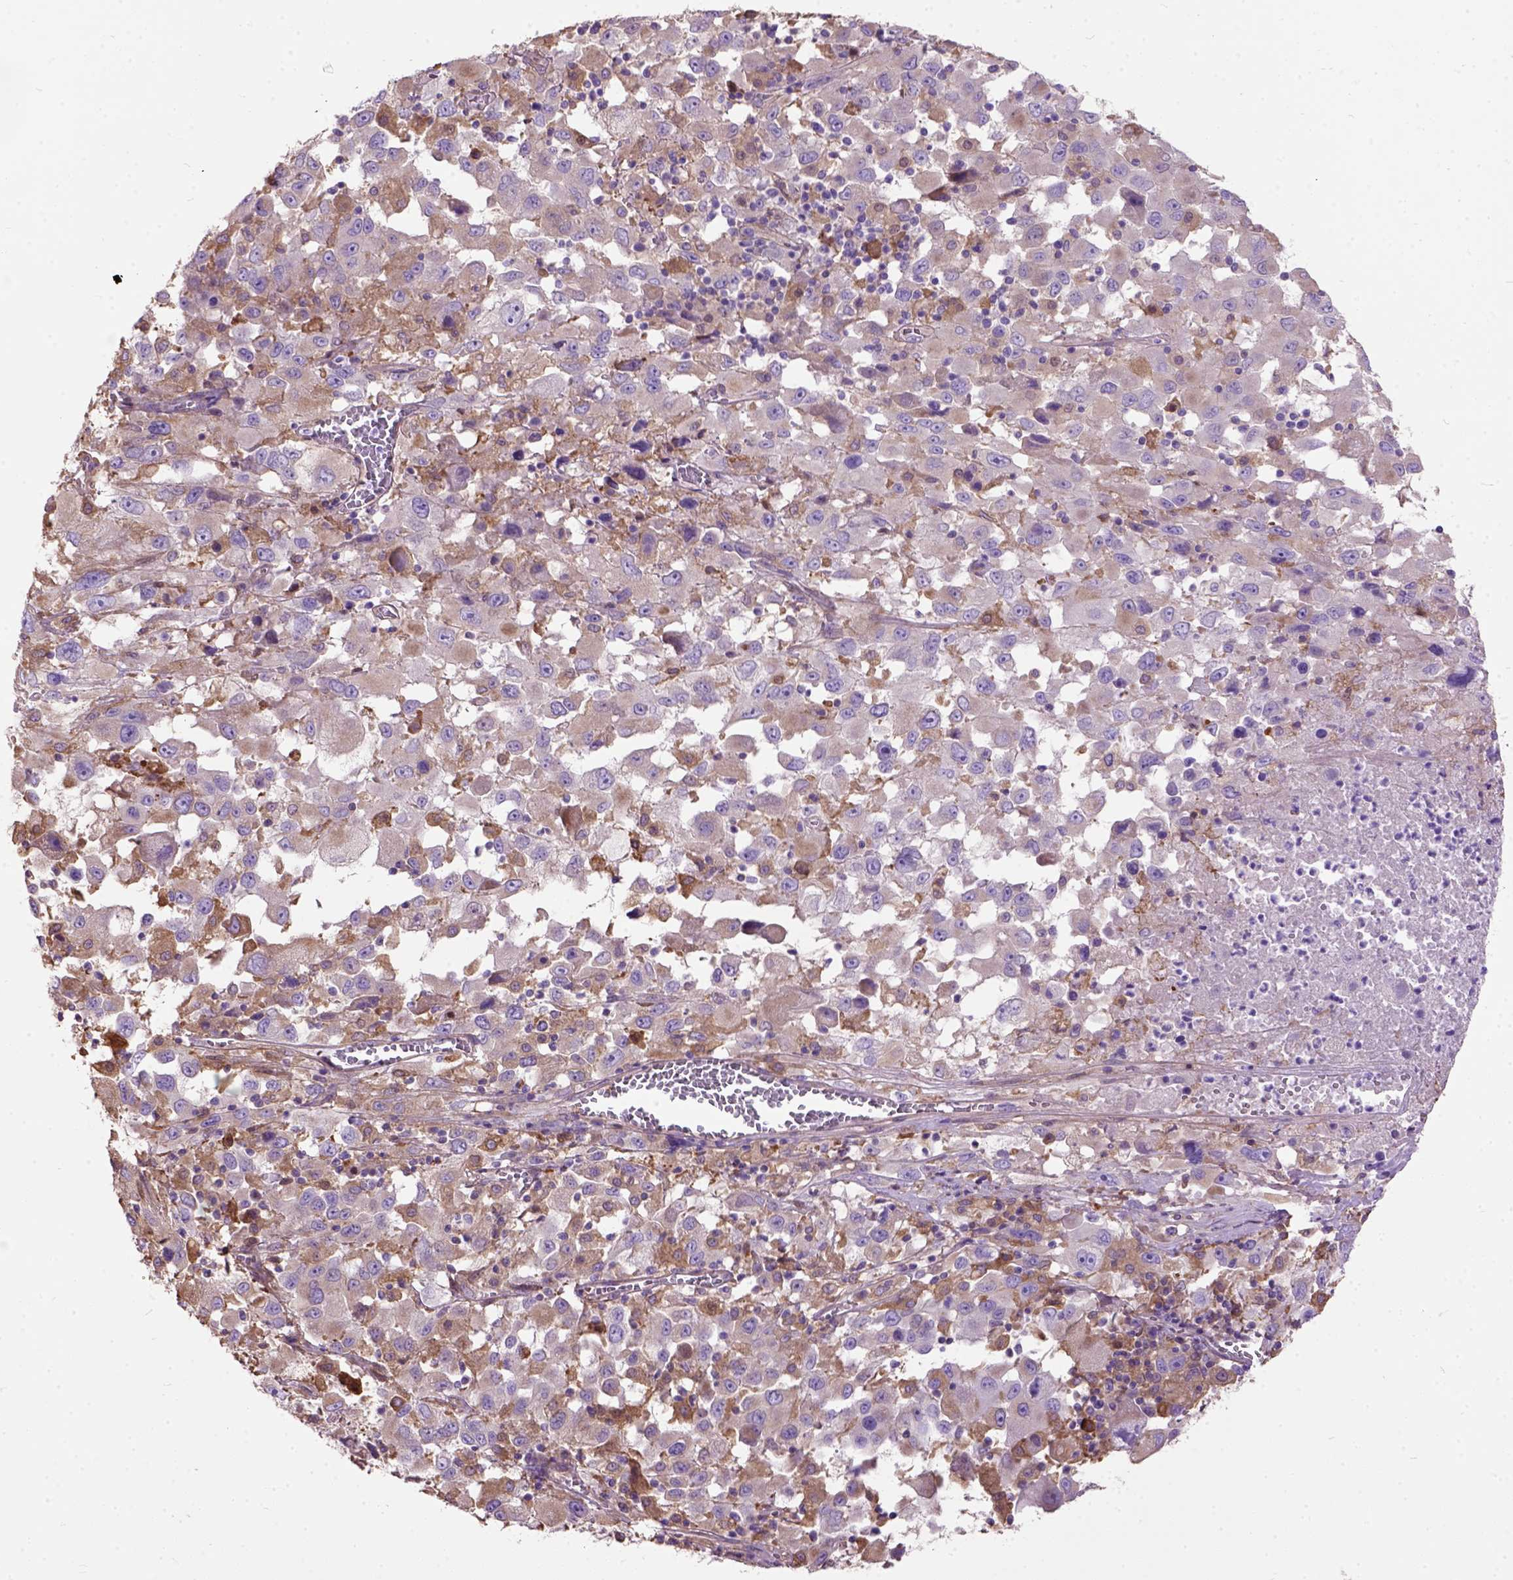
{"staining": {"intensity": "weak", "quantity": ">75%", "location": "cytoplasmic/membranous"}, "tissue": "melanoma", "cell_type": "Tumor cells", "image_type": "cancer", "snomed": [{"axis": "morphology", "description": "Malignant melanoma, Metastatic site"}, {"axis": "topography", "description": "Soft tissue"}], "caption": "About >75% of tumor cells in human malignant melanoma (metastatic site) reveal weak cytoplasmic/membranous protein positivity as visualized by brown immunohistochemical staining.", "gene": "SEMA4F", "patient": {"sex": "male", "age": 50}}